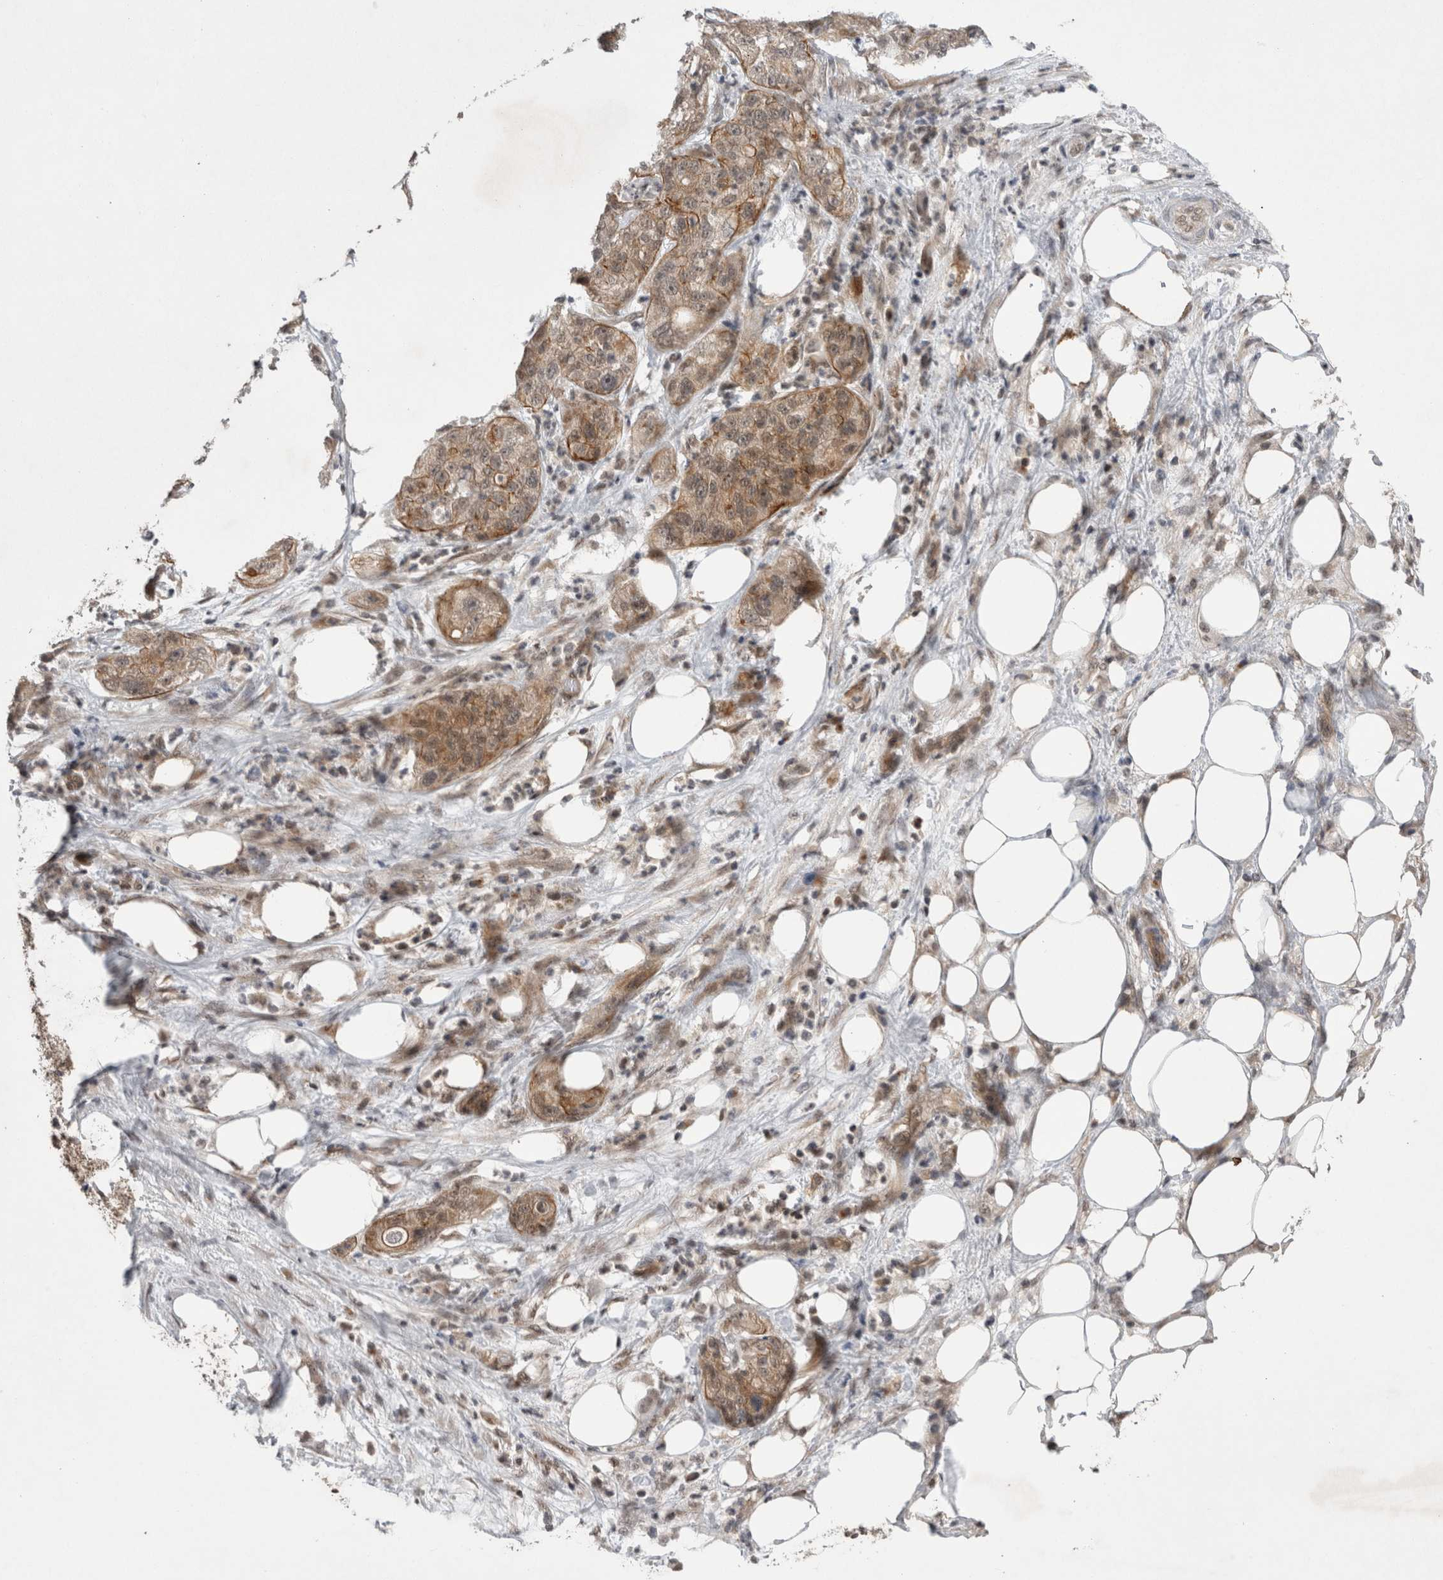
{"staining": {"intensity": "moderate", "quantity": ">75%", "location": "cytoplasmic/membranous"}, "tissue": "pancreatic cancer", "cell_type": "Tumor cells", "image_type": "cancer", "snomed": [{"axis": "morphology", "description": "Adenocarcinoma, NOS"}, {"axis": "topography", "description": "Pancreas"}], "caption": "Brown immunohistochemical staining in human pancreatic adenocarcinoma demonstrates moderate cytoplasmic/membranous positivity in about >75% of tumor cells.", "gene": "ZNF341", "patient": {"sex": "female", "age": 78}}